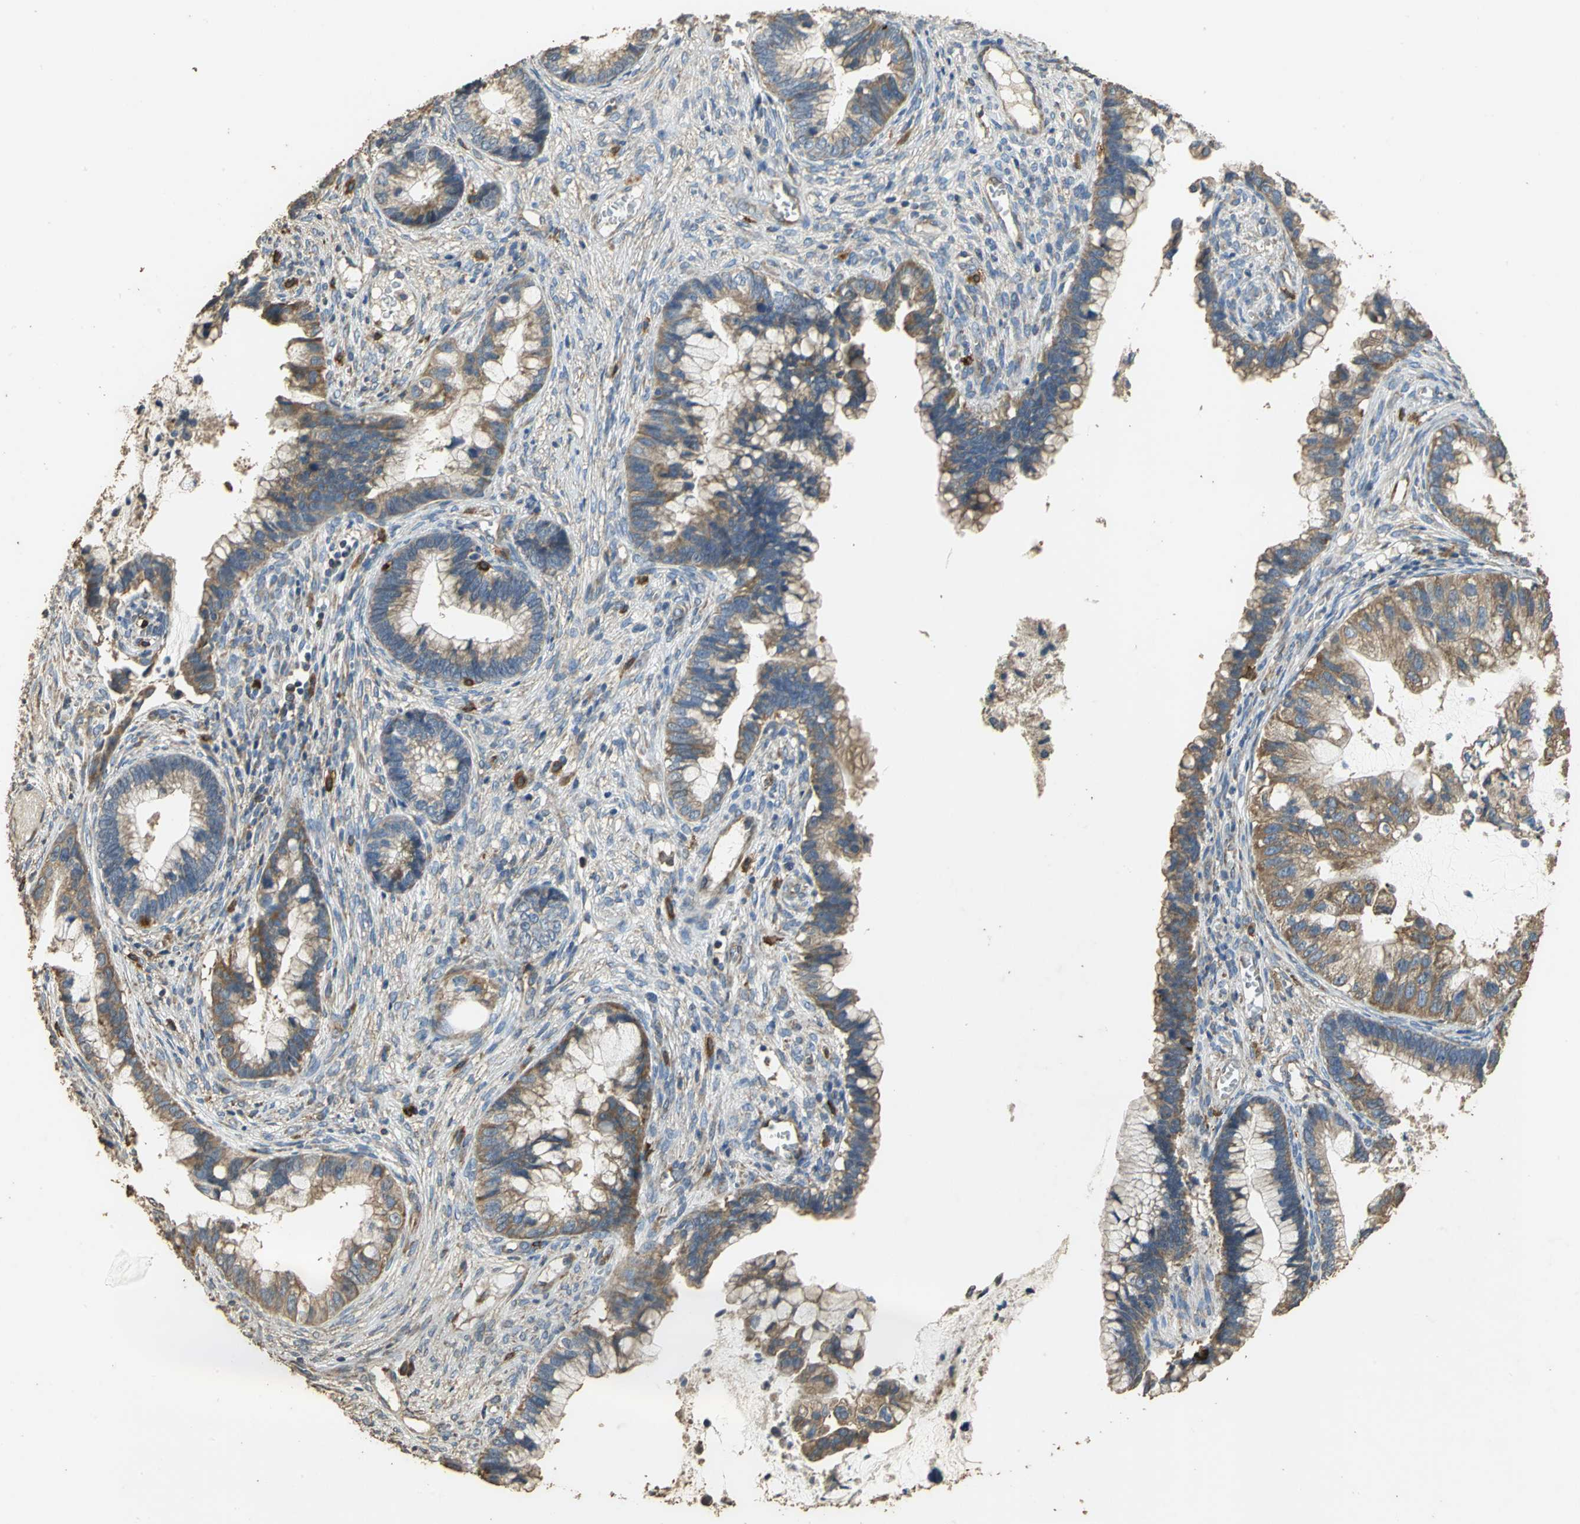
{"staining": {"intensity": "moderate", "quantity": ">75%", "location": "cytoplasmic/membranous"}, "tissue": "cervical cancer", "cell_type": "Tumor cells", "image_type": "cancer", "snomed": [{"axis": "morphology", "description": "Adenocarcinoma, NOS"}, {"axis": "topography", "description": "Cervix"}], "caption": "About >75% of tumor cells in human adenocarcinoma (cervical) exhibit moderate cytoplasmic/membranous protein positivity as visualized by brown immunohistochemical staining.", "gene": "ACSL4", "patient": {"sex": "female", "age": 44}}